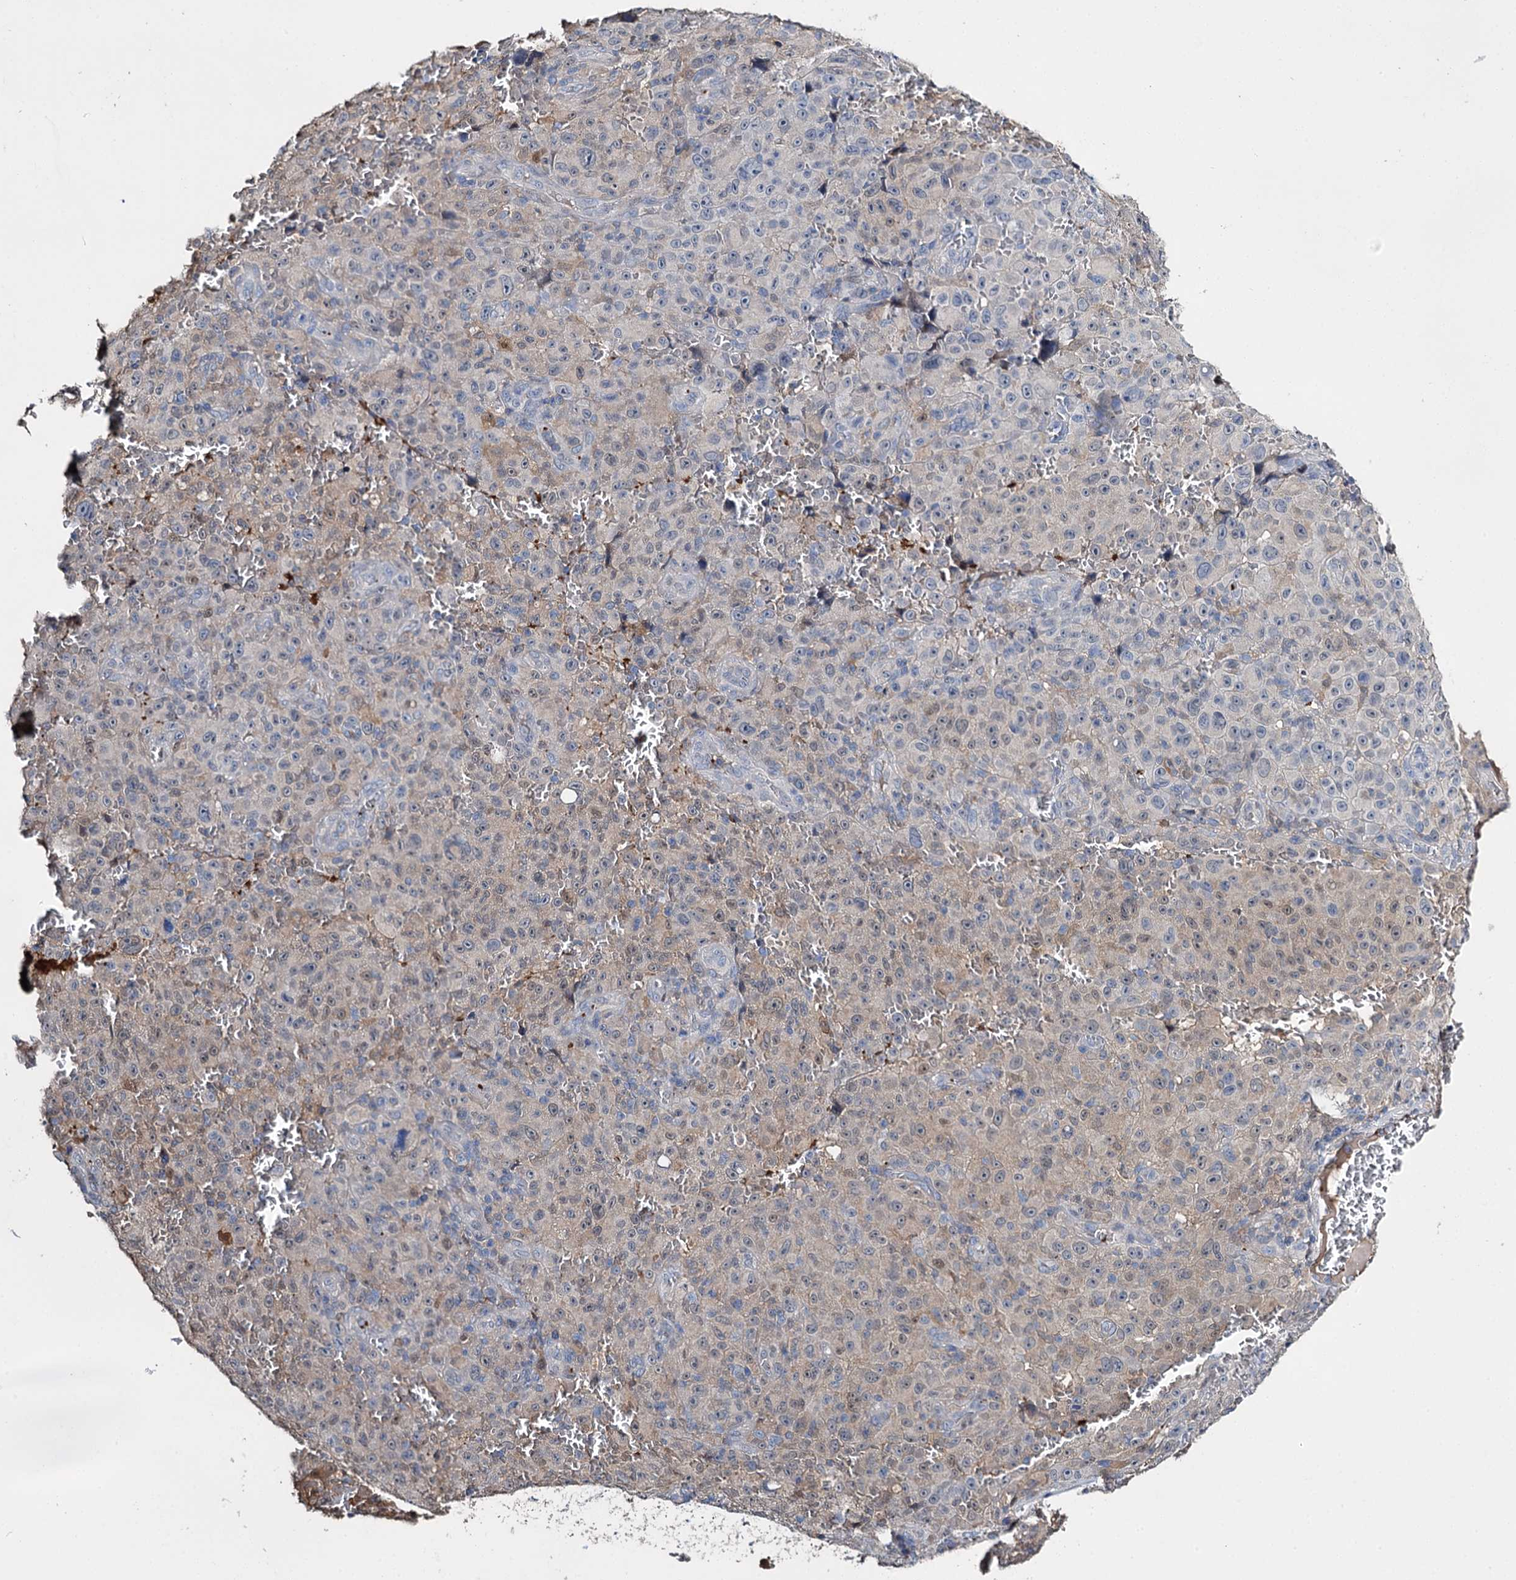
{"staining": {"intensity": "weak", "quantity": "<25%", "location": "cytoplasmic/membranous"}, "tissue": "melanoma", "cell_type": "Tumor cells", "image_type": "cancer", "snomed": [{"axis": "morphology", "description": "Malignant melanoma, NOS"}, {"axis": "topography", "description": "Skin"}], "caption": "Immunohistochemistry (IHC) of human melanoma demonstrates no expression in tumor cells.", "gene": "DNAH6", "patient": {"sex": "female", "age": 82}}